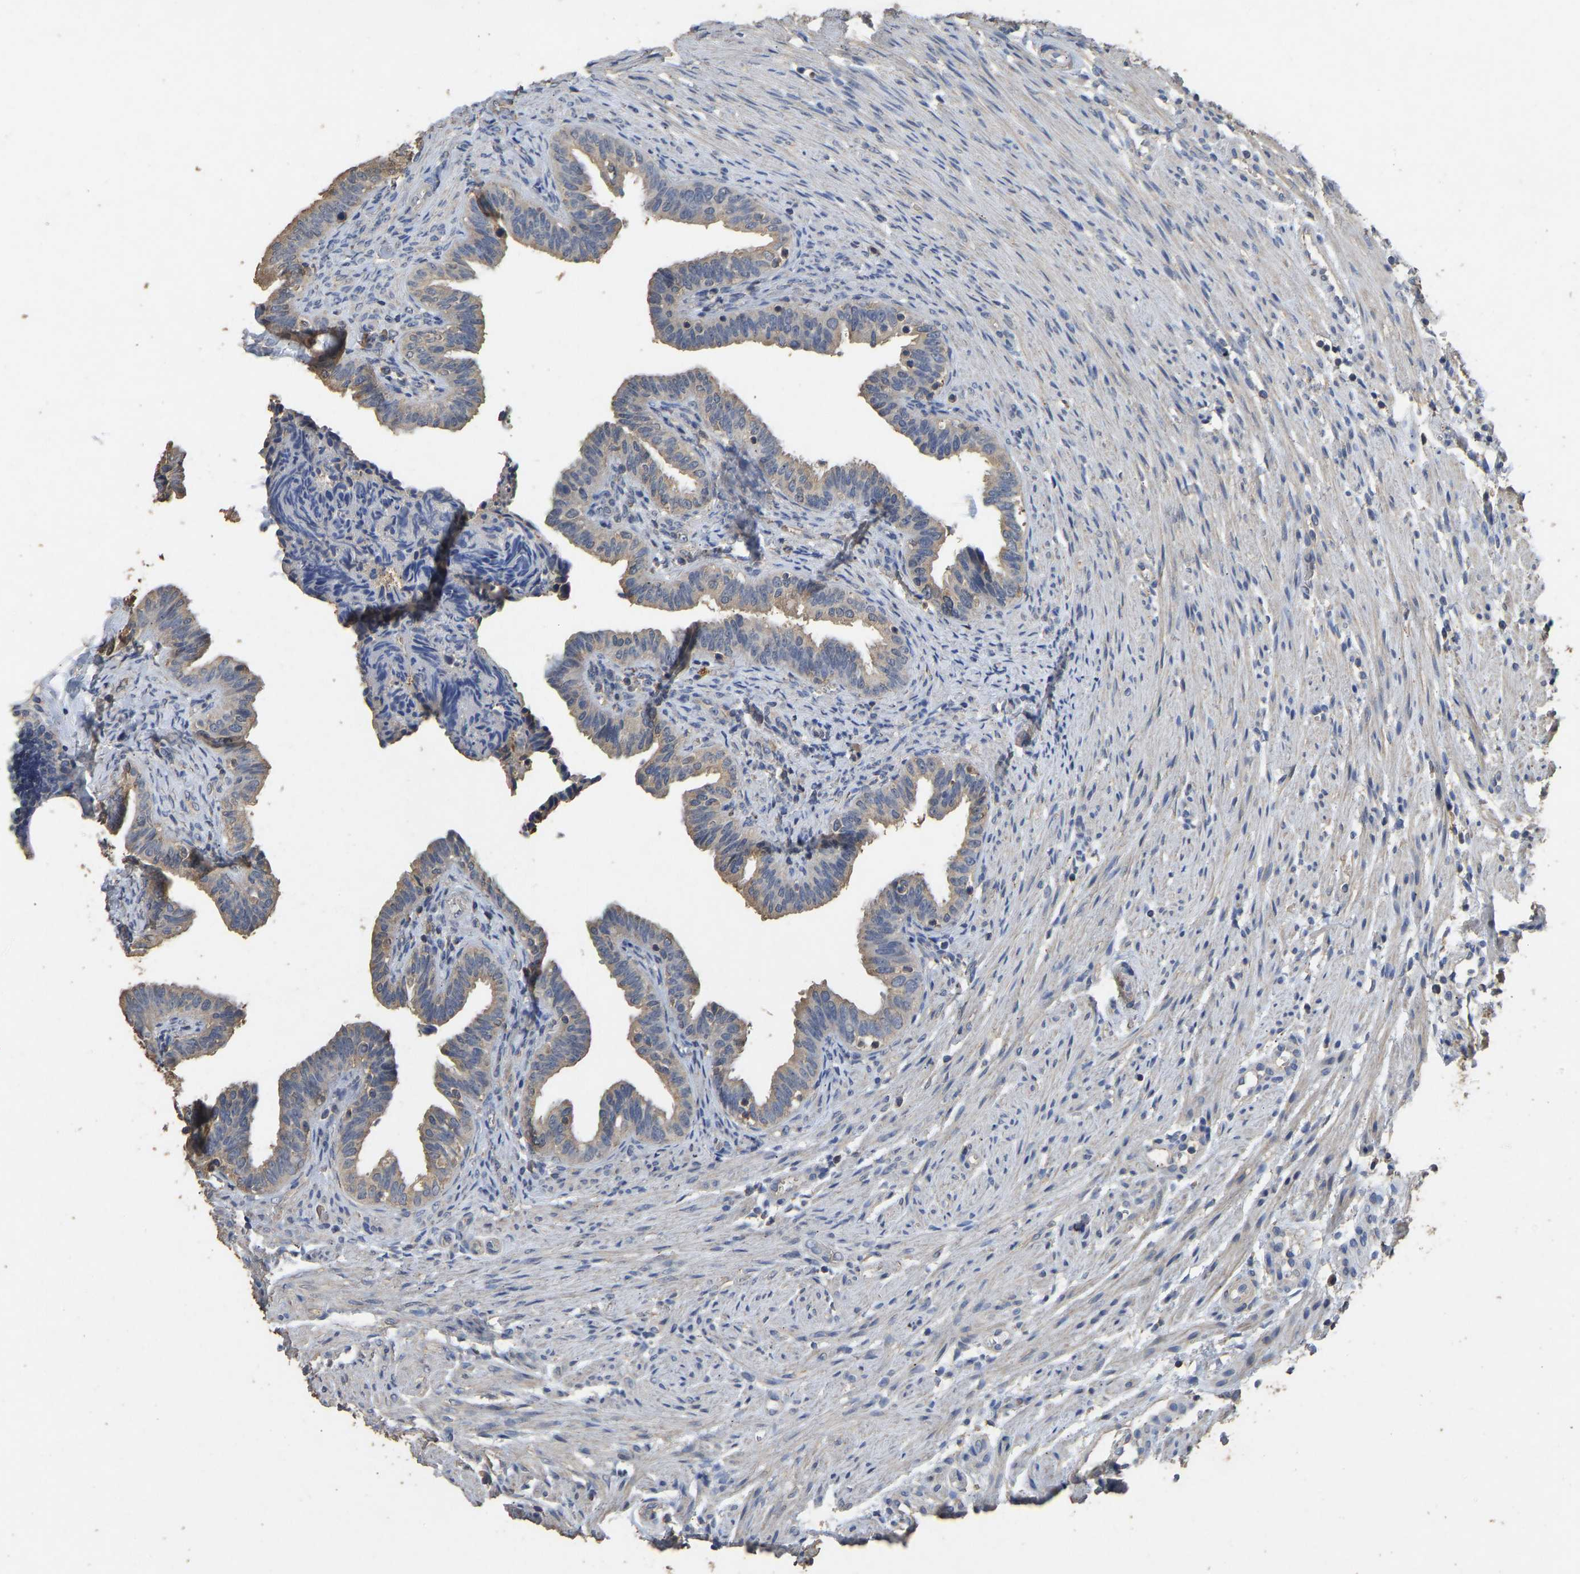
{"staining": {"intensity": "weak", "quantity": ">75%", "location": "cytoplasmic/membranous"}, "tissue": "fallopian tube", "cell_type": "Glandular cells", "image_type": "normal", "snomed": [{"axis": "morphology", "description": "Normal tissue, NOS"}, {"axis": "topography", "description": "Fallopian tube"}, {"axis": "topography", "description": "Placenta"}], "caption": "Immunohistochemical staining of benign human fallopian tube reveals >75% levels of weak cytoplasmic/membranous protein expression in approximately >75% of glandular cells.", "gene": "CIDEC", "patient": {"sex": "female", "age": 34}}